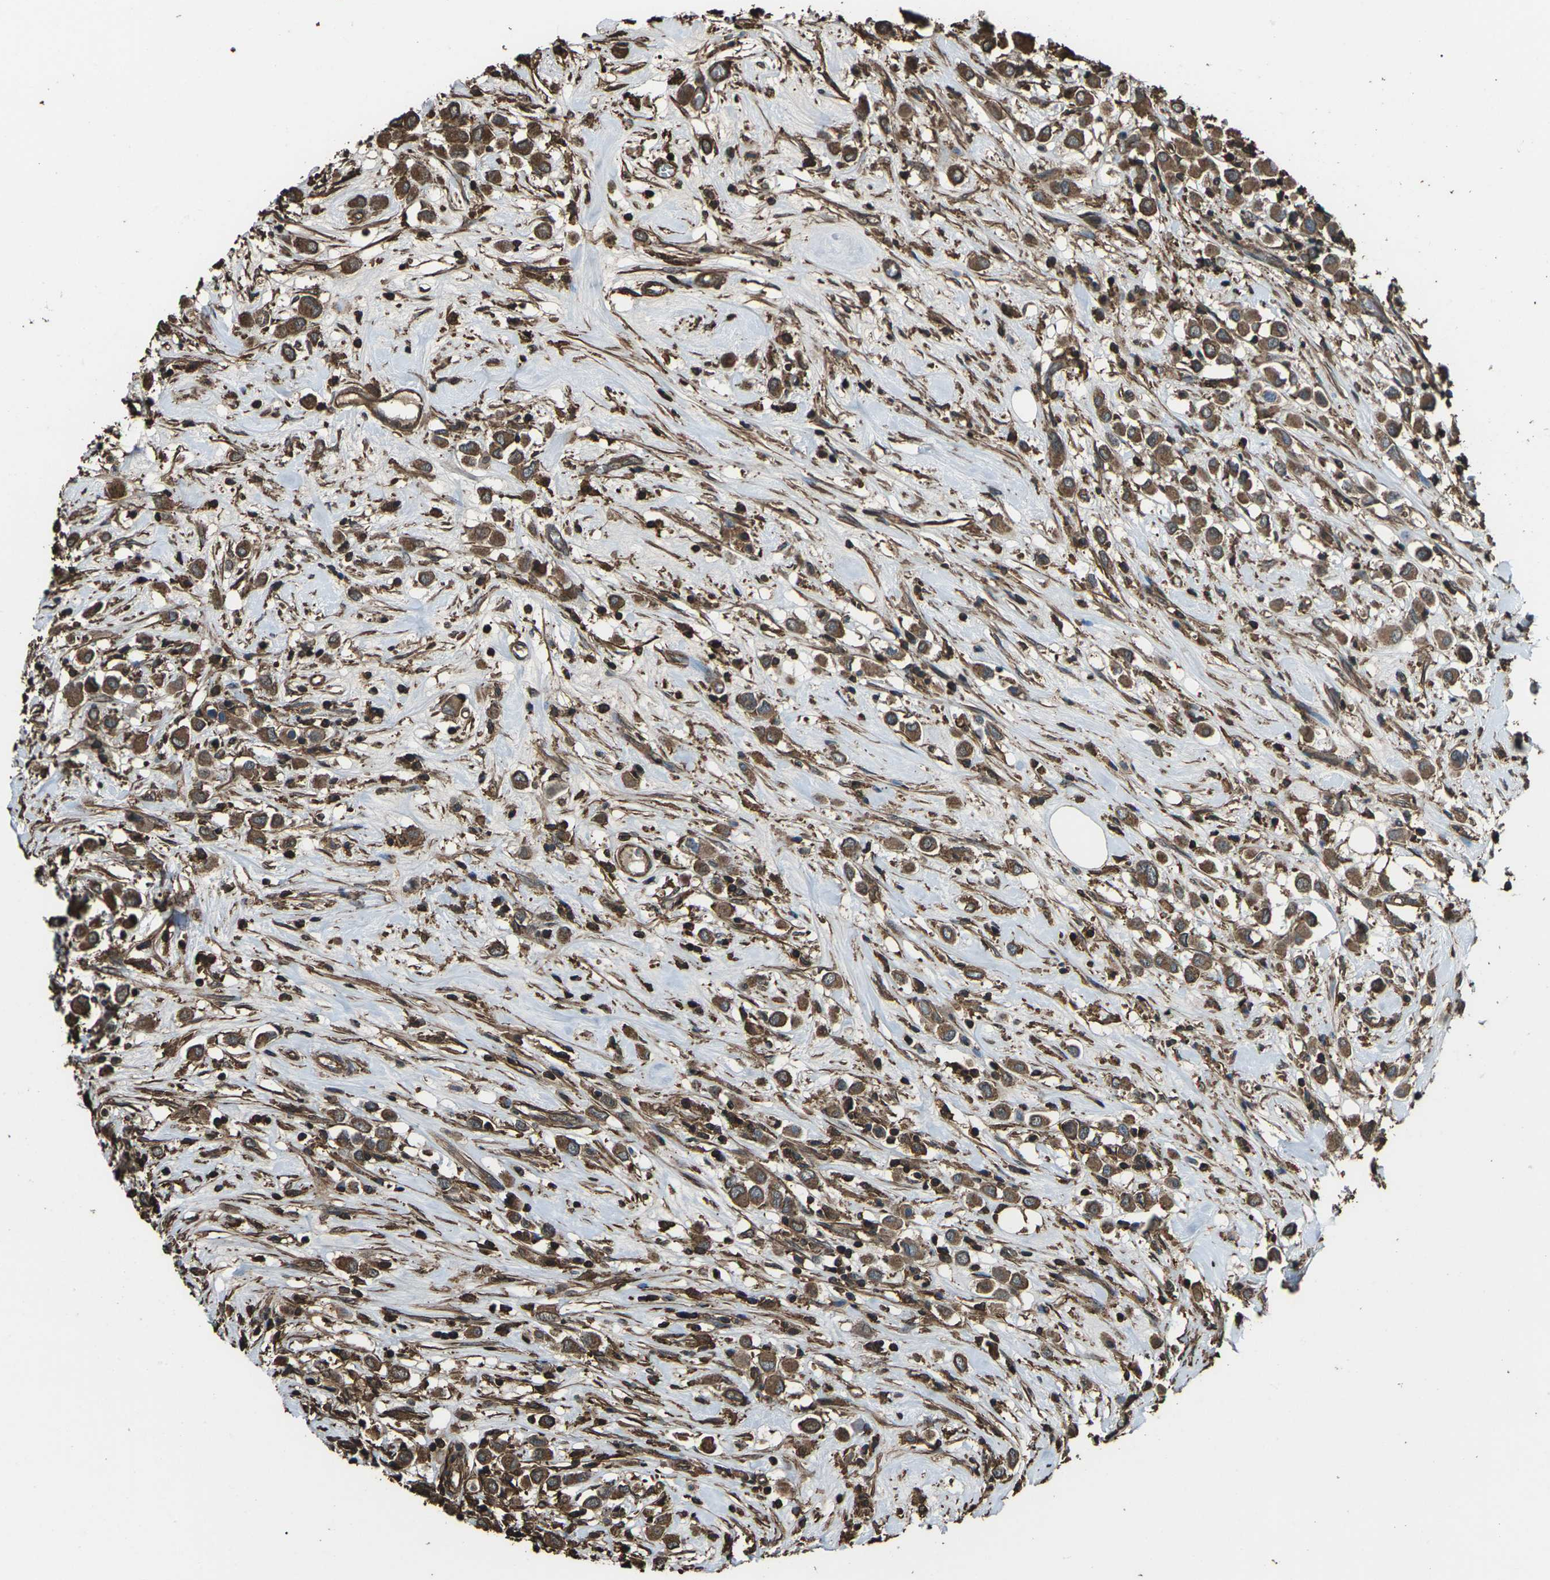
{"staining": {"intensity": "moderate", "quantity": ">75%", "location": "cytoplasmic/membranous"}, "tissue": "breast cancer", "cell_type": "Tumor cells", "image_type": "cancer", "snomed": [{"axis": "morphology", "description": "Duct carcinoma"}, {"axis": "topography", "description": "Breast"}], "caption": "Protein expression analysis of human intraductal carcinoma (breast) reveals moderate cytoplasmic/membranous expression in about >75% of tumor cells.", "gene": "DHPS", "patient": {"sex": "female", "age": 61}}